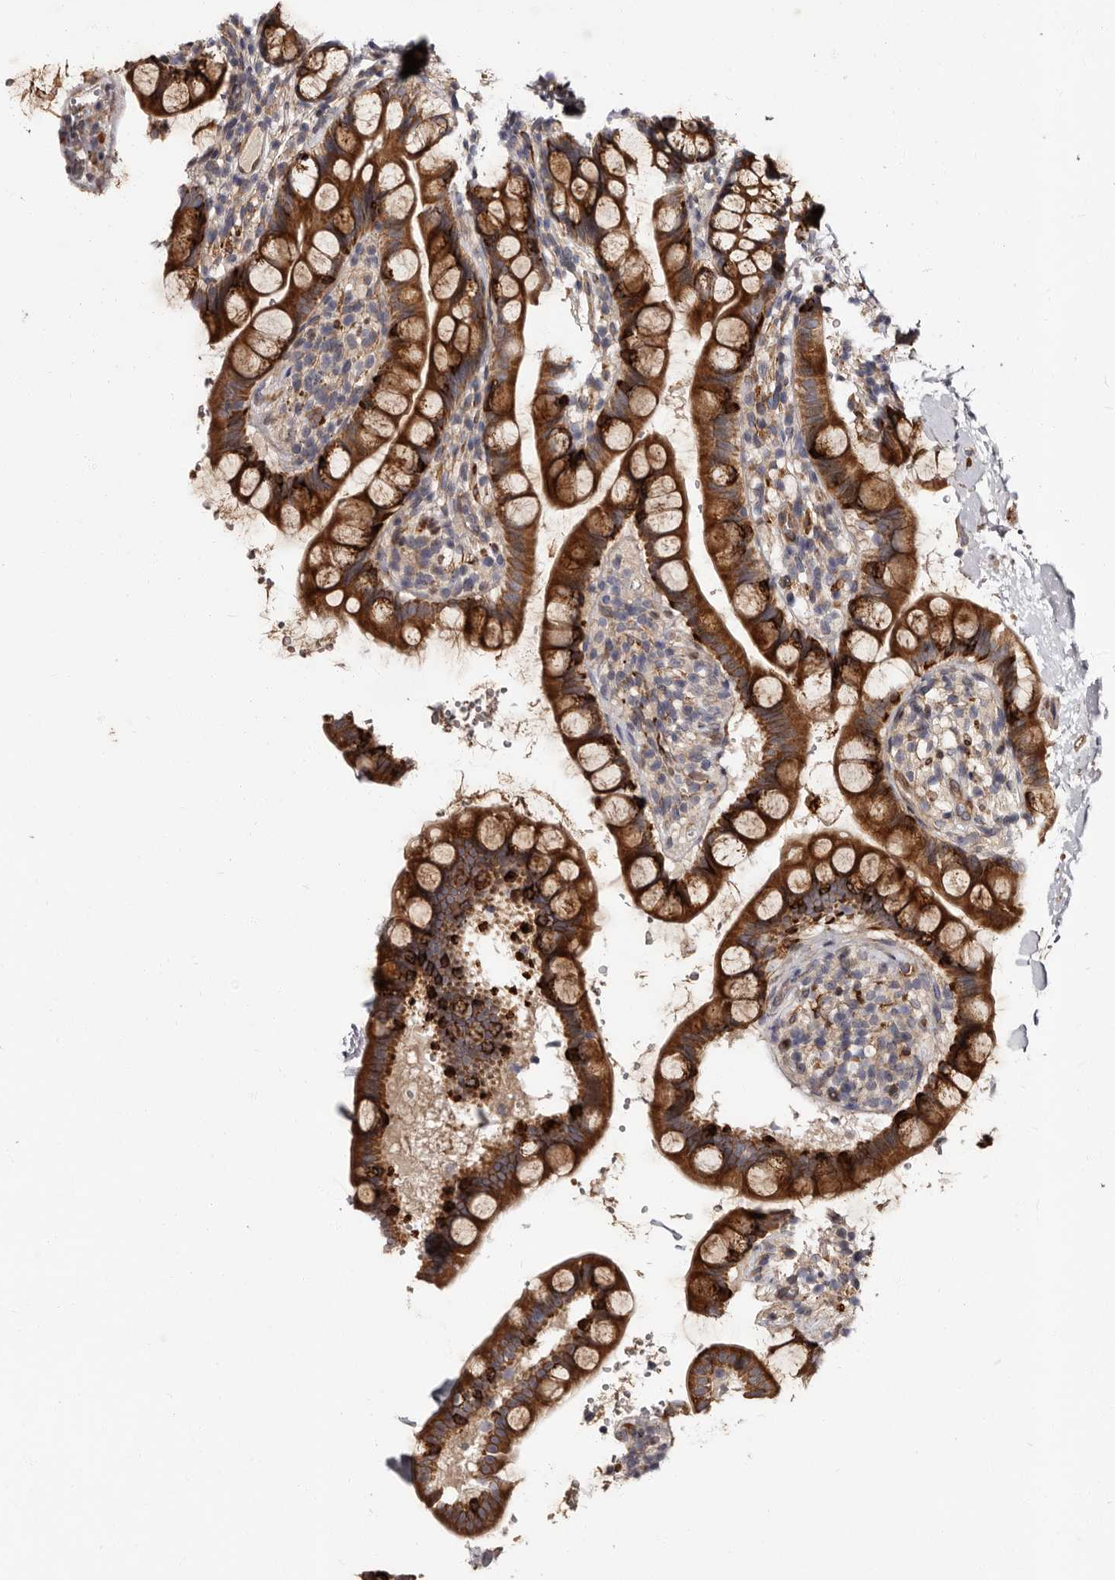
{"staining": {"intensity": "strong", "quantity": ">75%", "location": "cytoplasmic/membranous"}, "tissue": "small intestine", "cell_type": "Glandular cells", "image_type": "normal", "snomed": [{"axis": "morphology", "description": "Normal tissue, NOS"}, {"axis": "topography", "description": "Smooth muscle"}, {"axis": "topography", "description": "Small intestine"}], "caption": "High-power microscopy captured an immunohistochemistry photomicrograph of normal small intestine, revealing strong cytoplasmic/membranous staining in approximately >75% of glandular cells. (IHC, brightfield microscopy, high magnification).", "gene": "TBC1D22B", "patient": {"sex": "female", "age": 84}}